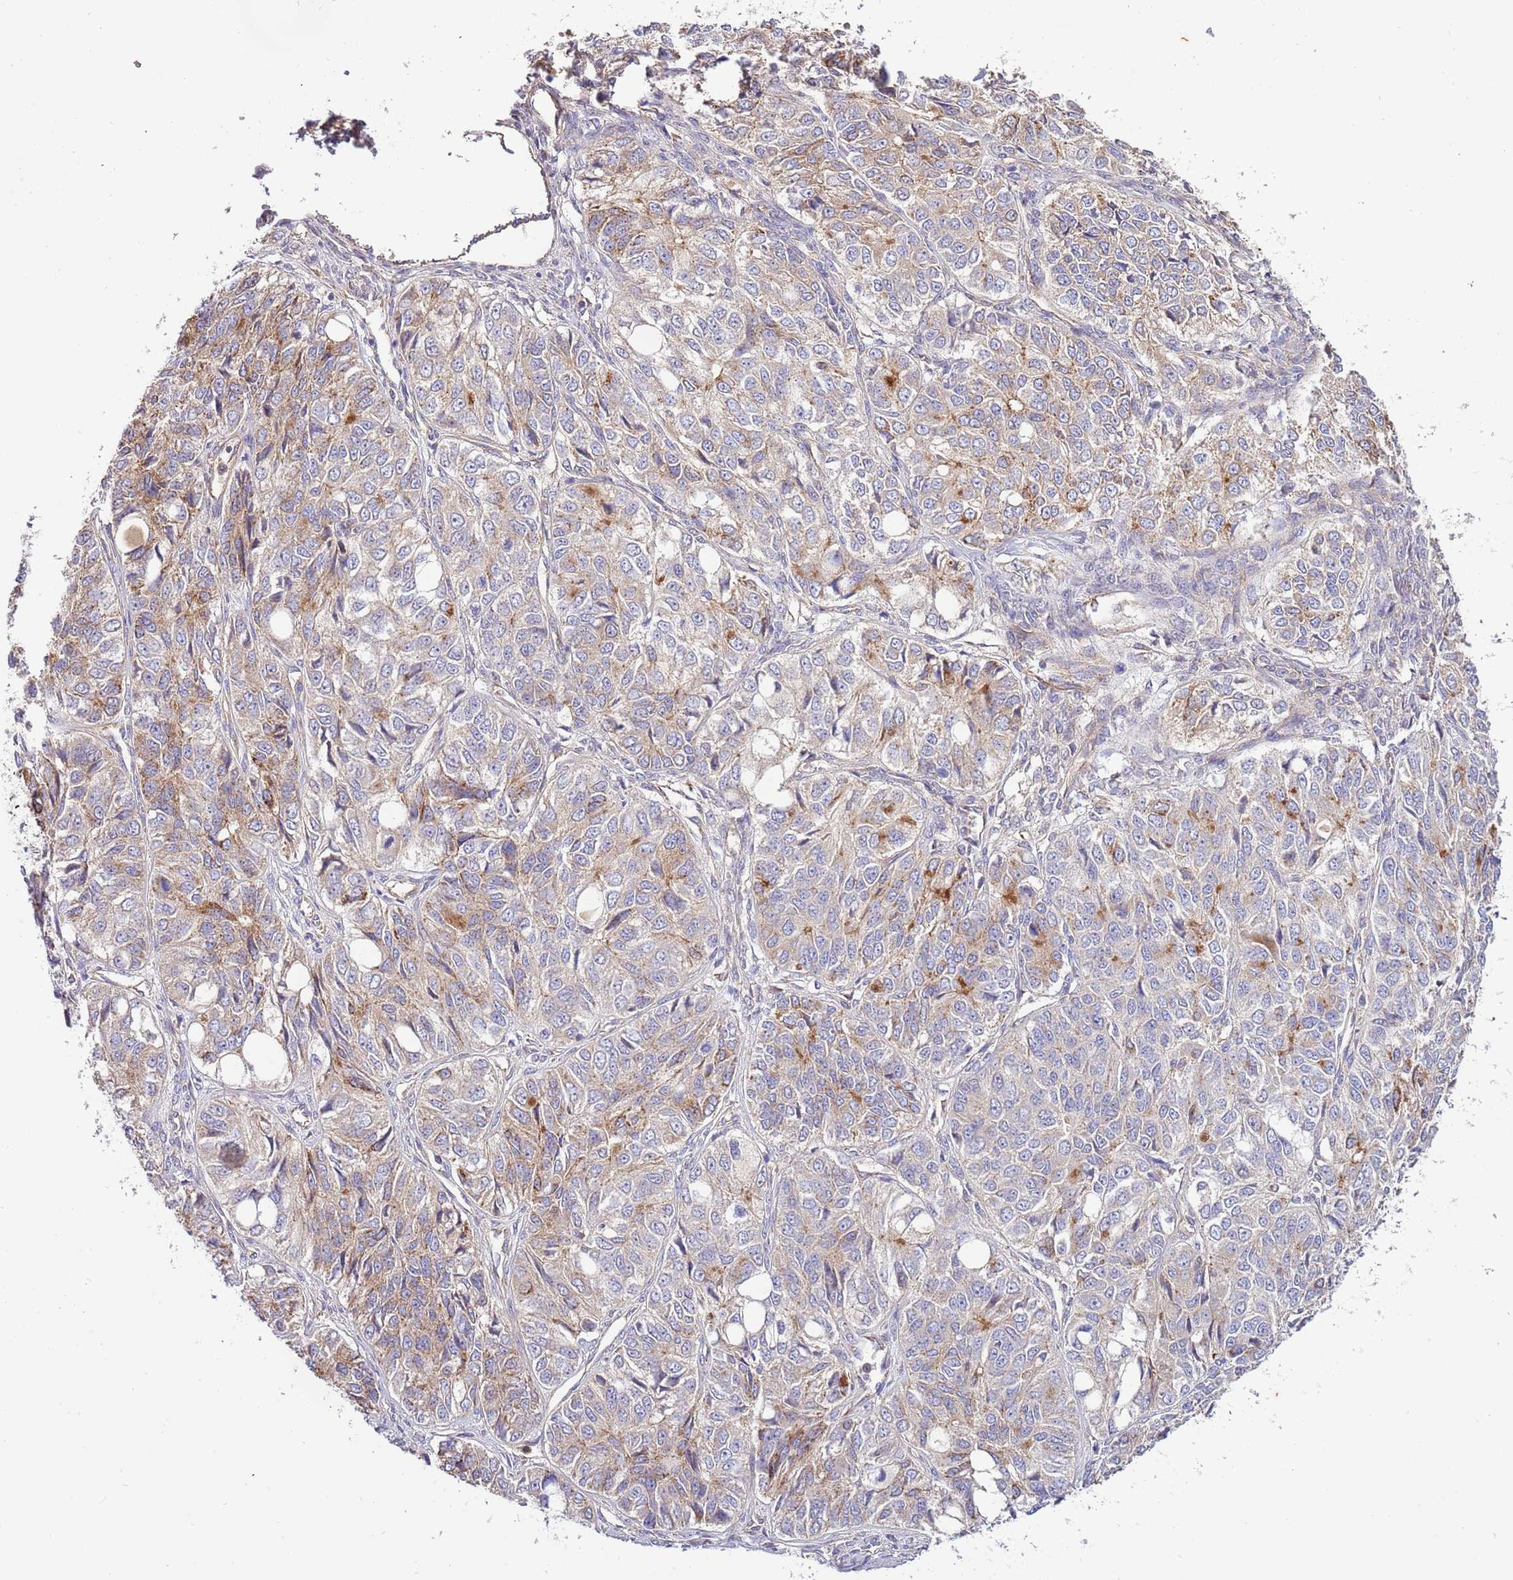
{"staining": {"intensity": "moderate", "quantity": "<25%", "location": "cytoplasmic/membranous"}, "tissue": "ovarian cancer", "cell_type": "Tumor cells", "image_type": "cancer", "snomed": [{"axis": "morphology", "description": "Carcinoma, endometroid"}, {"axis": "topography", "description": "Ovary"}], "caption": "Immunohistochemistry of ovarian endometroid carcinoma exhibits low levels of moderate cytoplasmic/membranous expression in about <25% of tumor cells. (DAB = brown stain, brightfield microscopy at high magnification).", "gene": "DOCK6", "patient": {"sex": "female", "age": 51}}